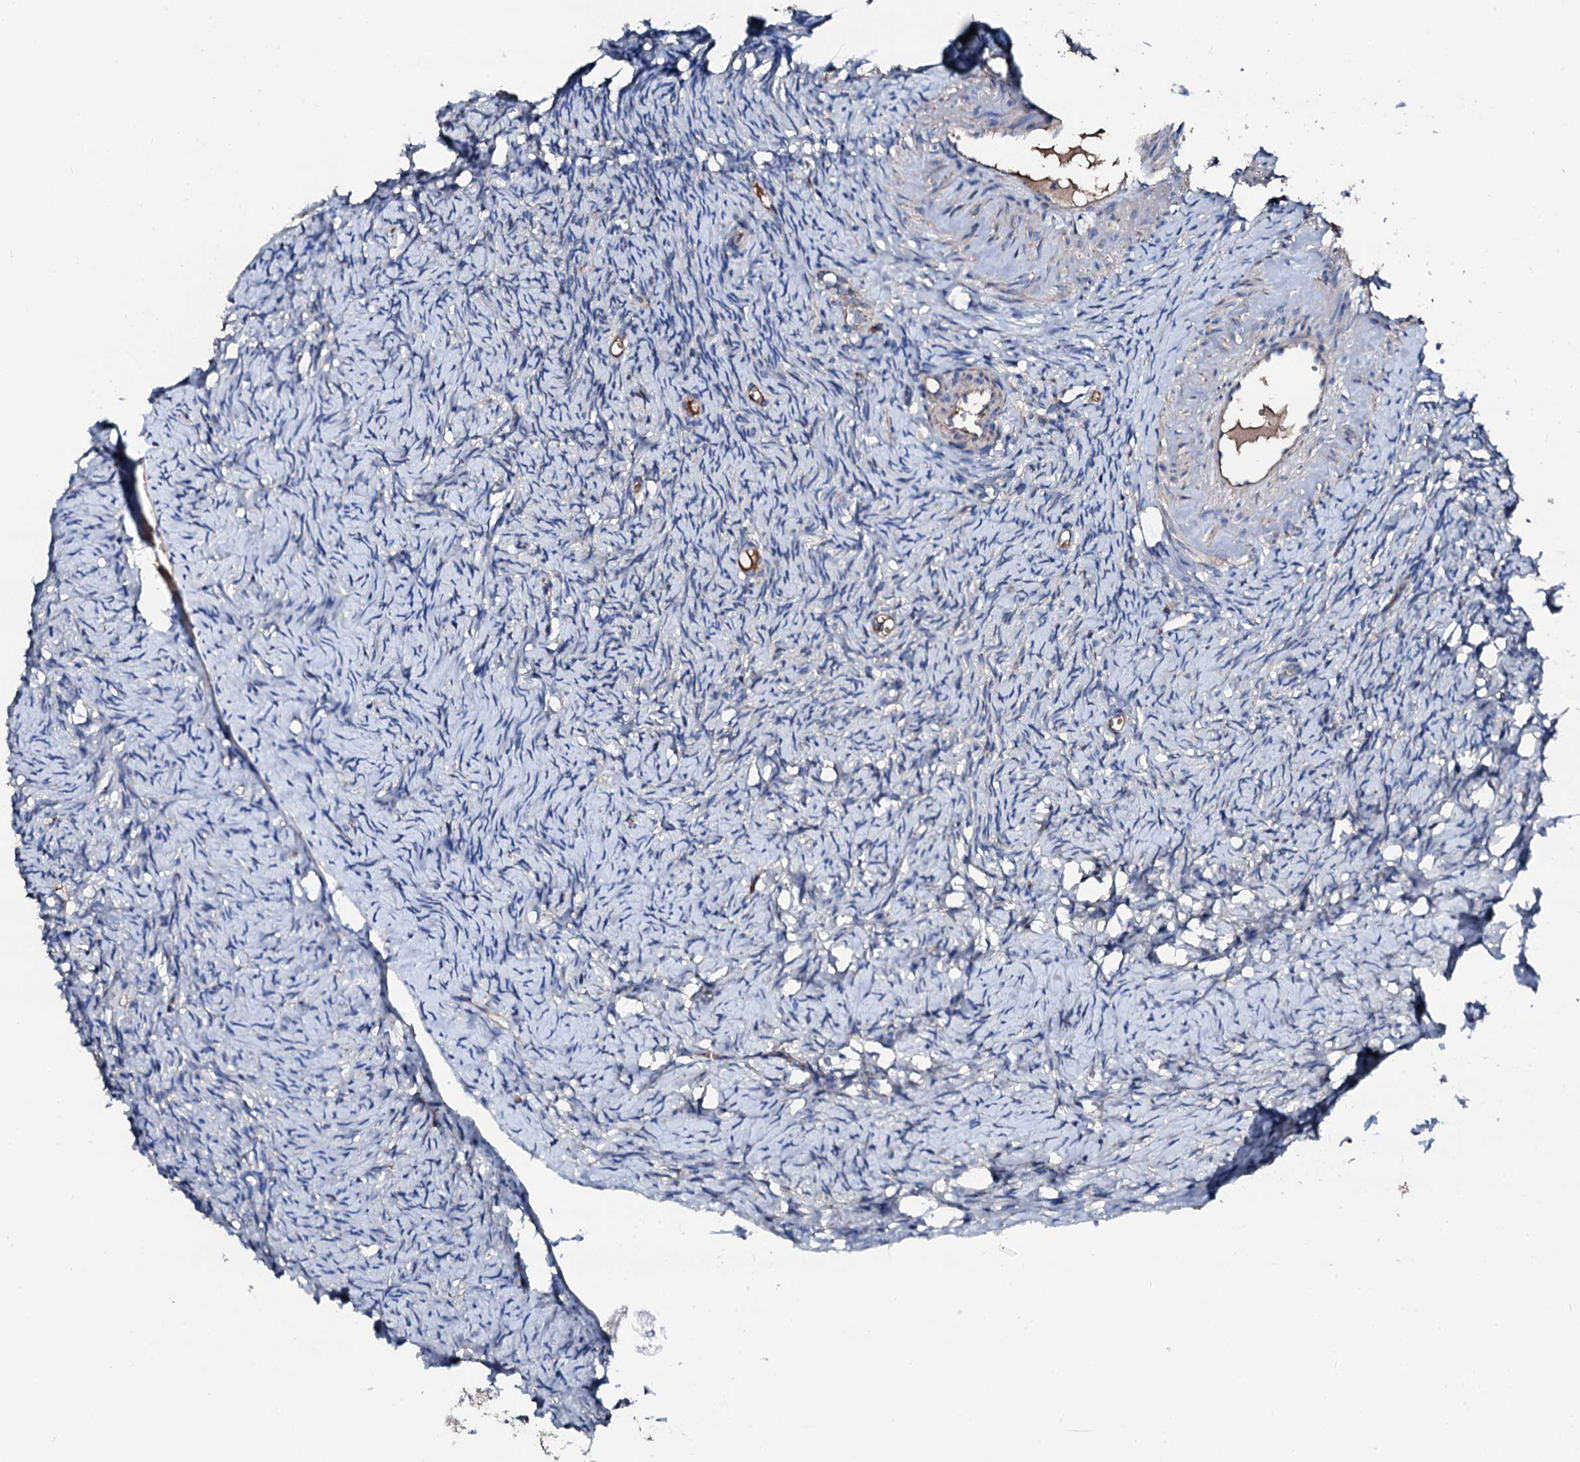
{"staining": {"intensity": "negative", "quantity": "none", "location": "none"}, "tissue": "ovary", "cell_type": "Ovarian stroma cells", "image_type": "normal", "snomed": [{"axis": "morphology", "description": "Normal tissue, NOS"}, {"axis": "topography", "description": "Ovary"}], "caption": "This is an IHC histopathology image of normal ovary. There is no positivity in ovarian stroma cells.", "gene": "TRAFD1", "patient": {"sex": "female", "age": 51}}